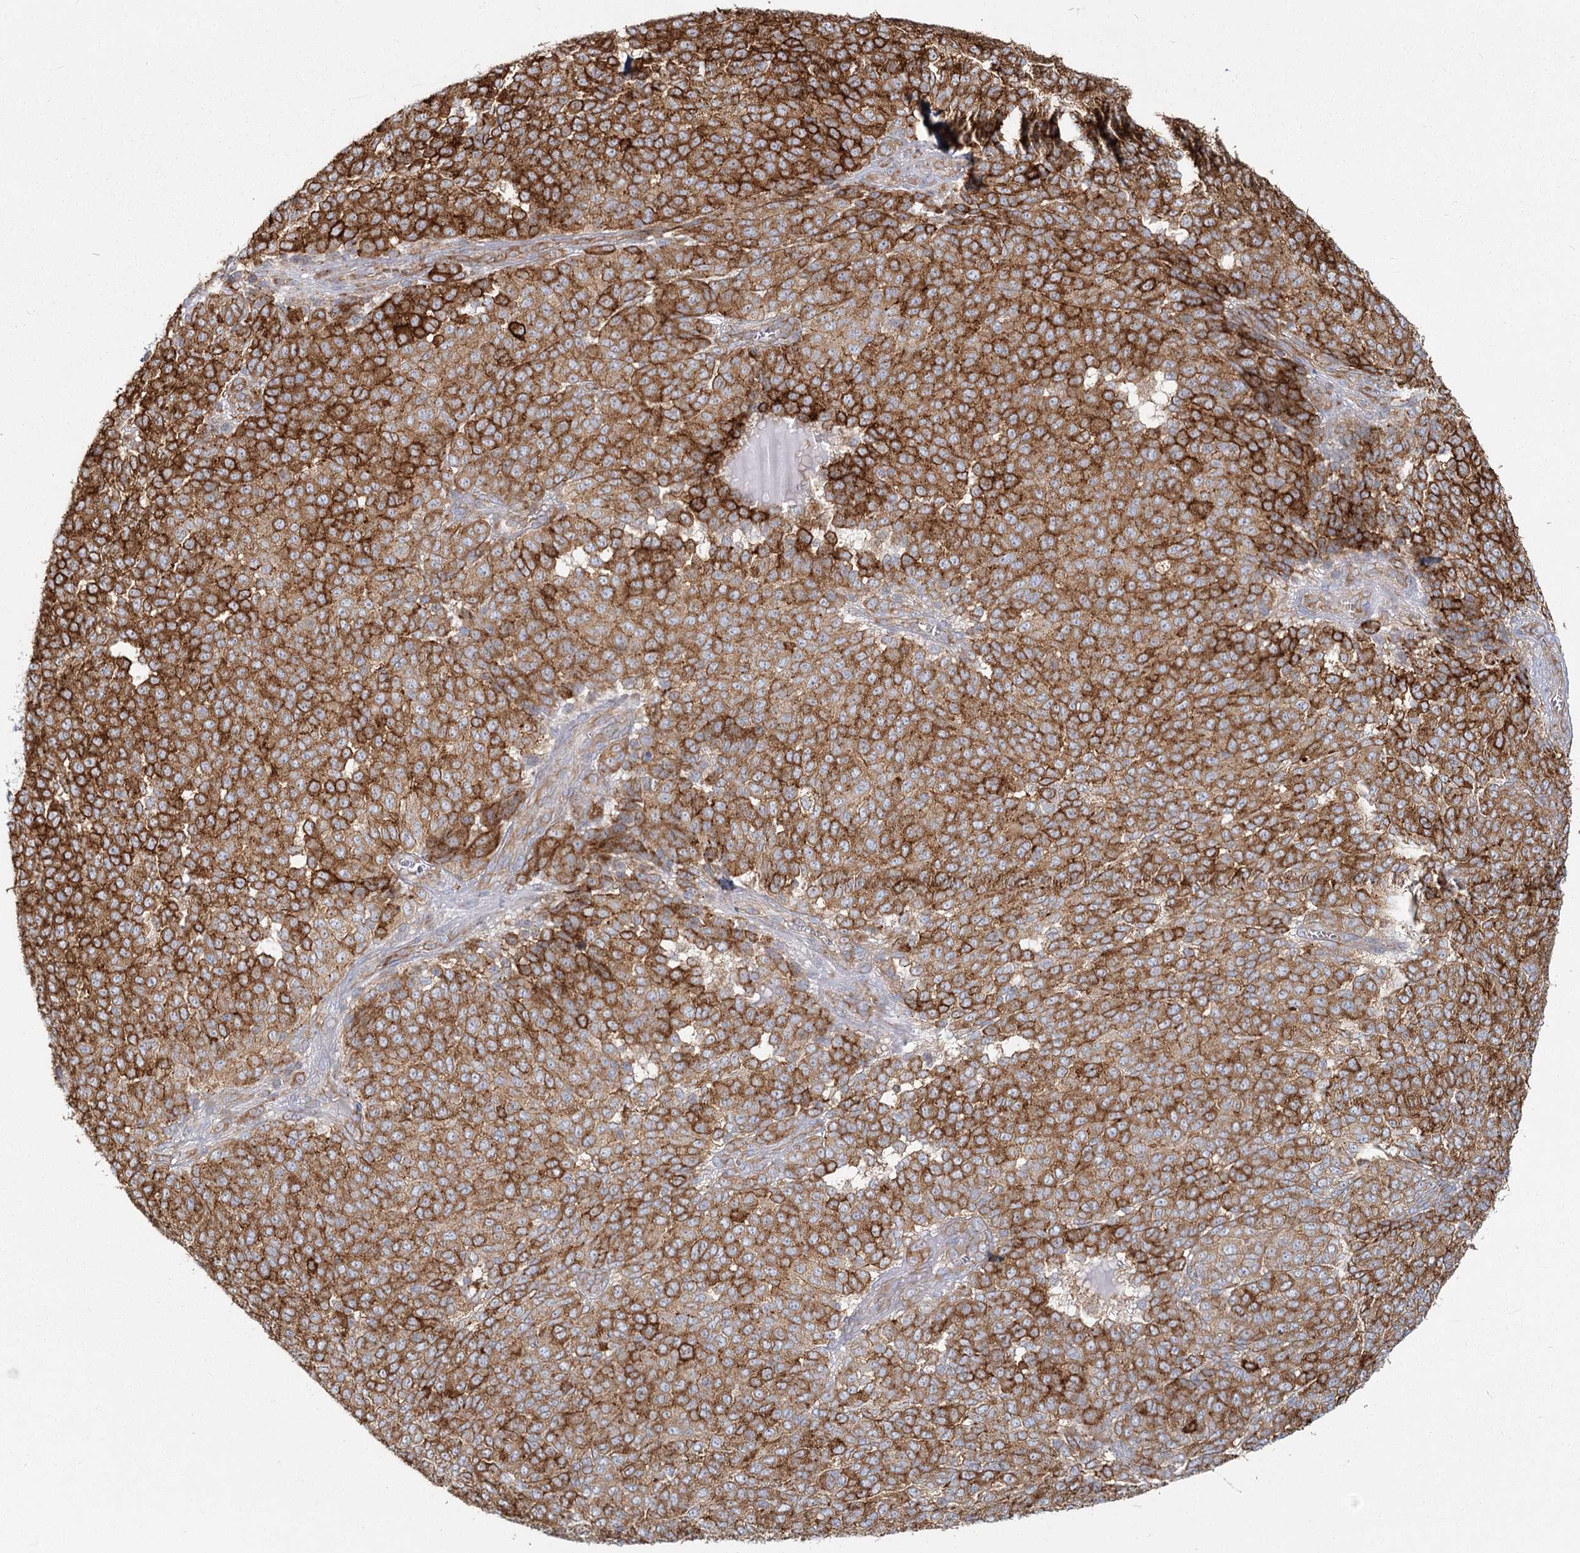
{"staining": {"intensity": "strong", "quantity": ">75%", "location": "cytoplasmic/membranous"}, "tissue": "melanoma", "cell_type": "Tumor cells", "image_type": "cancer", "snomed": [{"axis": "morphology", "description": "Malignant melanoma, NOS"}, {"axis": "topography", "description": "Skin"}], "caption": "Melanoma stained with DAB (3,3'-diaminobenzidine) IHC exhibits high levels of strong cytoplasmic/membranous positivity in approximately >75% of tumor cells.", "gene": "HARS2", "patient": {"sex": "male", "age": 49}}